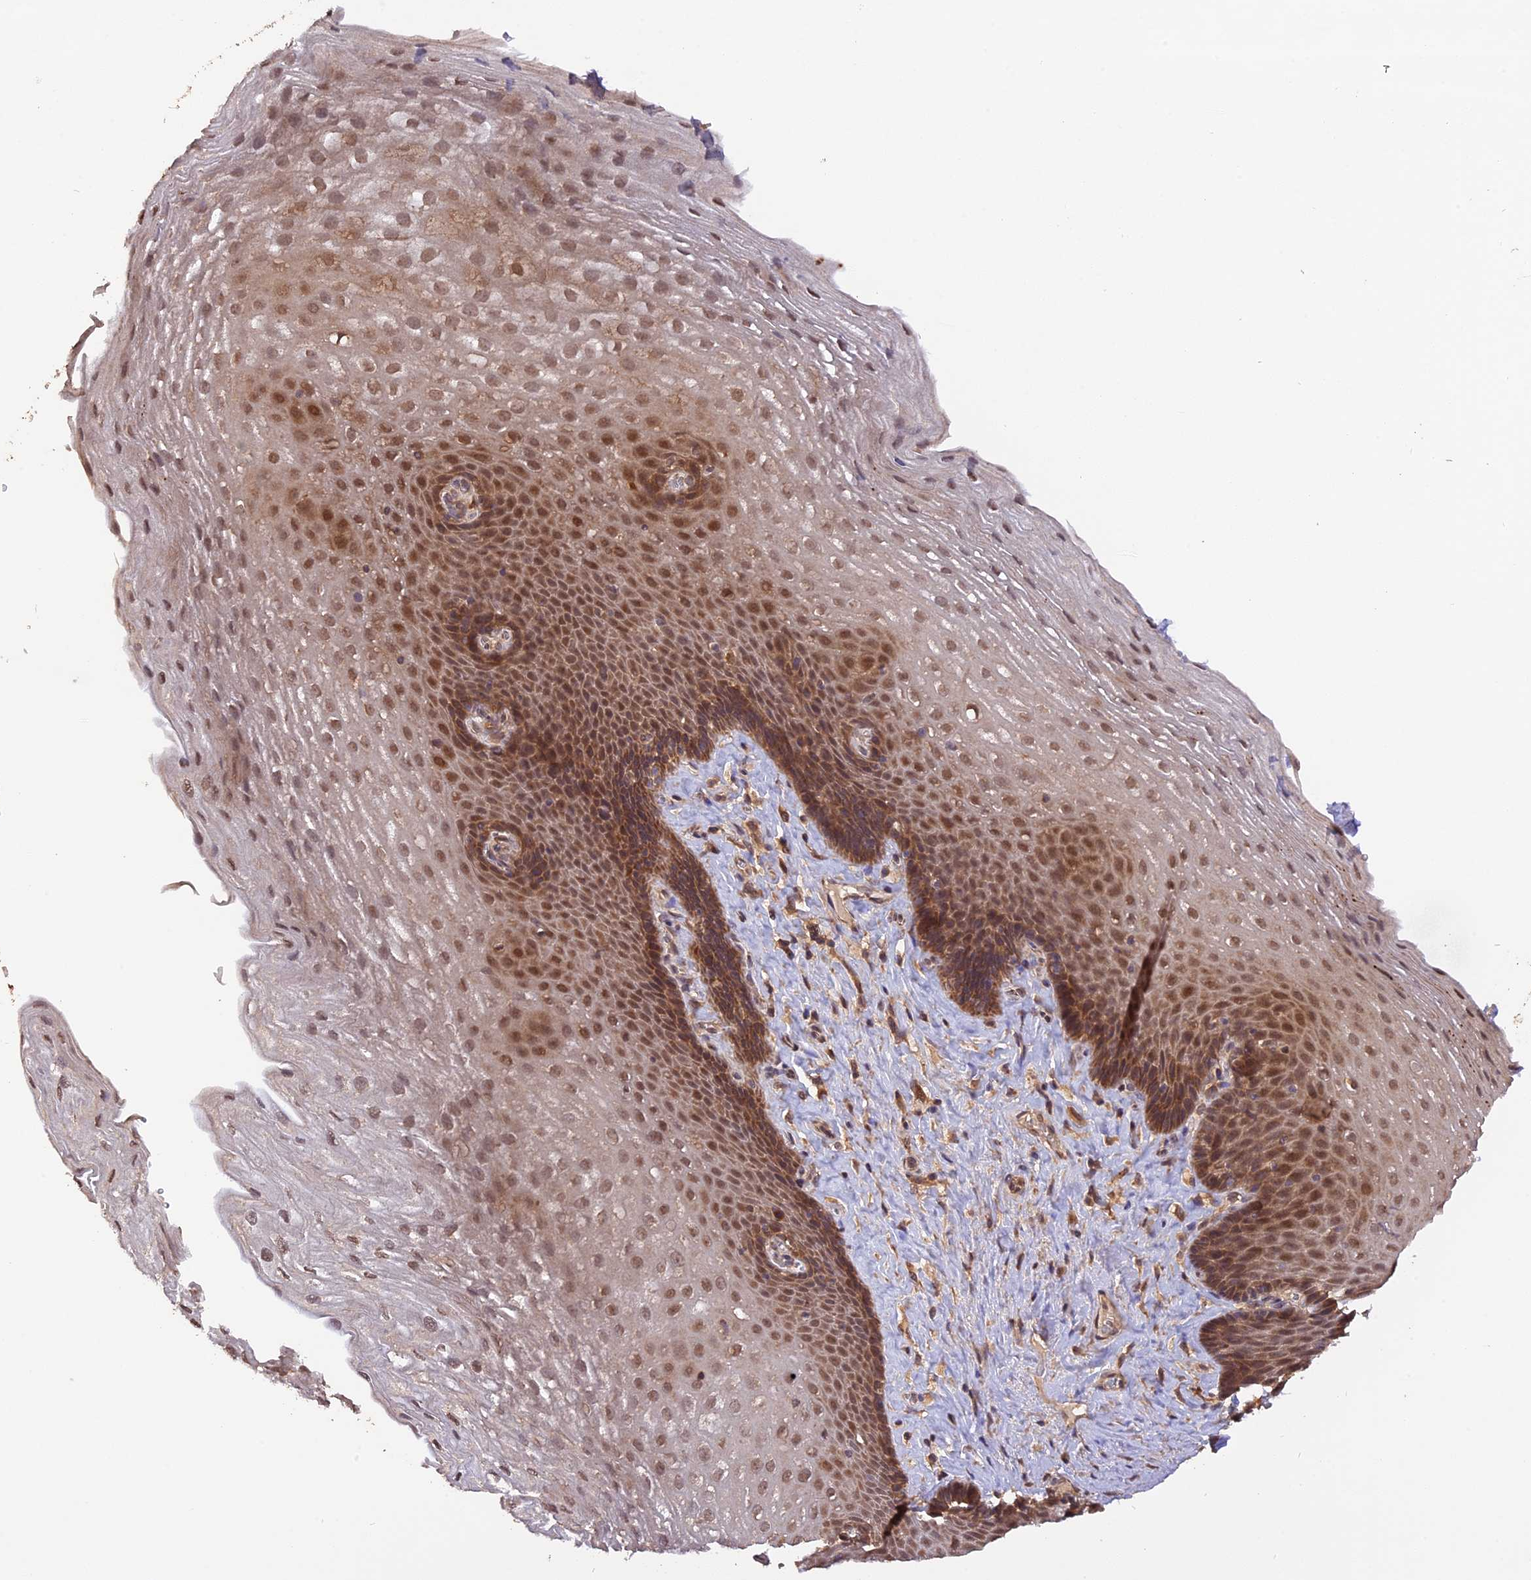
{"staining": {"intensity": "strong", "quantity": "25%-75%", "location": "cytoplasmic/membranous,nuclear"}, "tissue": "esophagus", "cell_type": "Squamous epithelial cells", "image_type": "normal", "snomed": [{"axis": "morphology", "description": "Normal tissue, NOS"}, {"axis": "topography", "description": "Esophagus"}], "caption": "Squamous epithelial cells reveal strong cytoplasmic/membranous,nuclear positivity in approximately 25%-75% of cells in unremarkable esophagus. Immunohistochemistry stains the protein in brown and the nuclei are stained blue.", "gene": "TRMT1", "patient": {"sex": "female", "age": 66}}